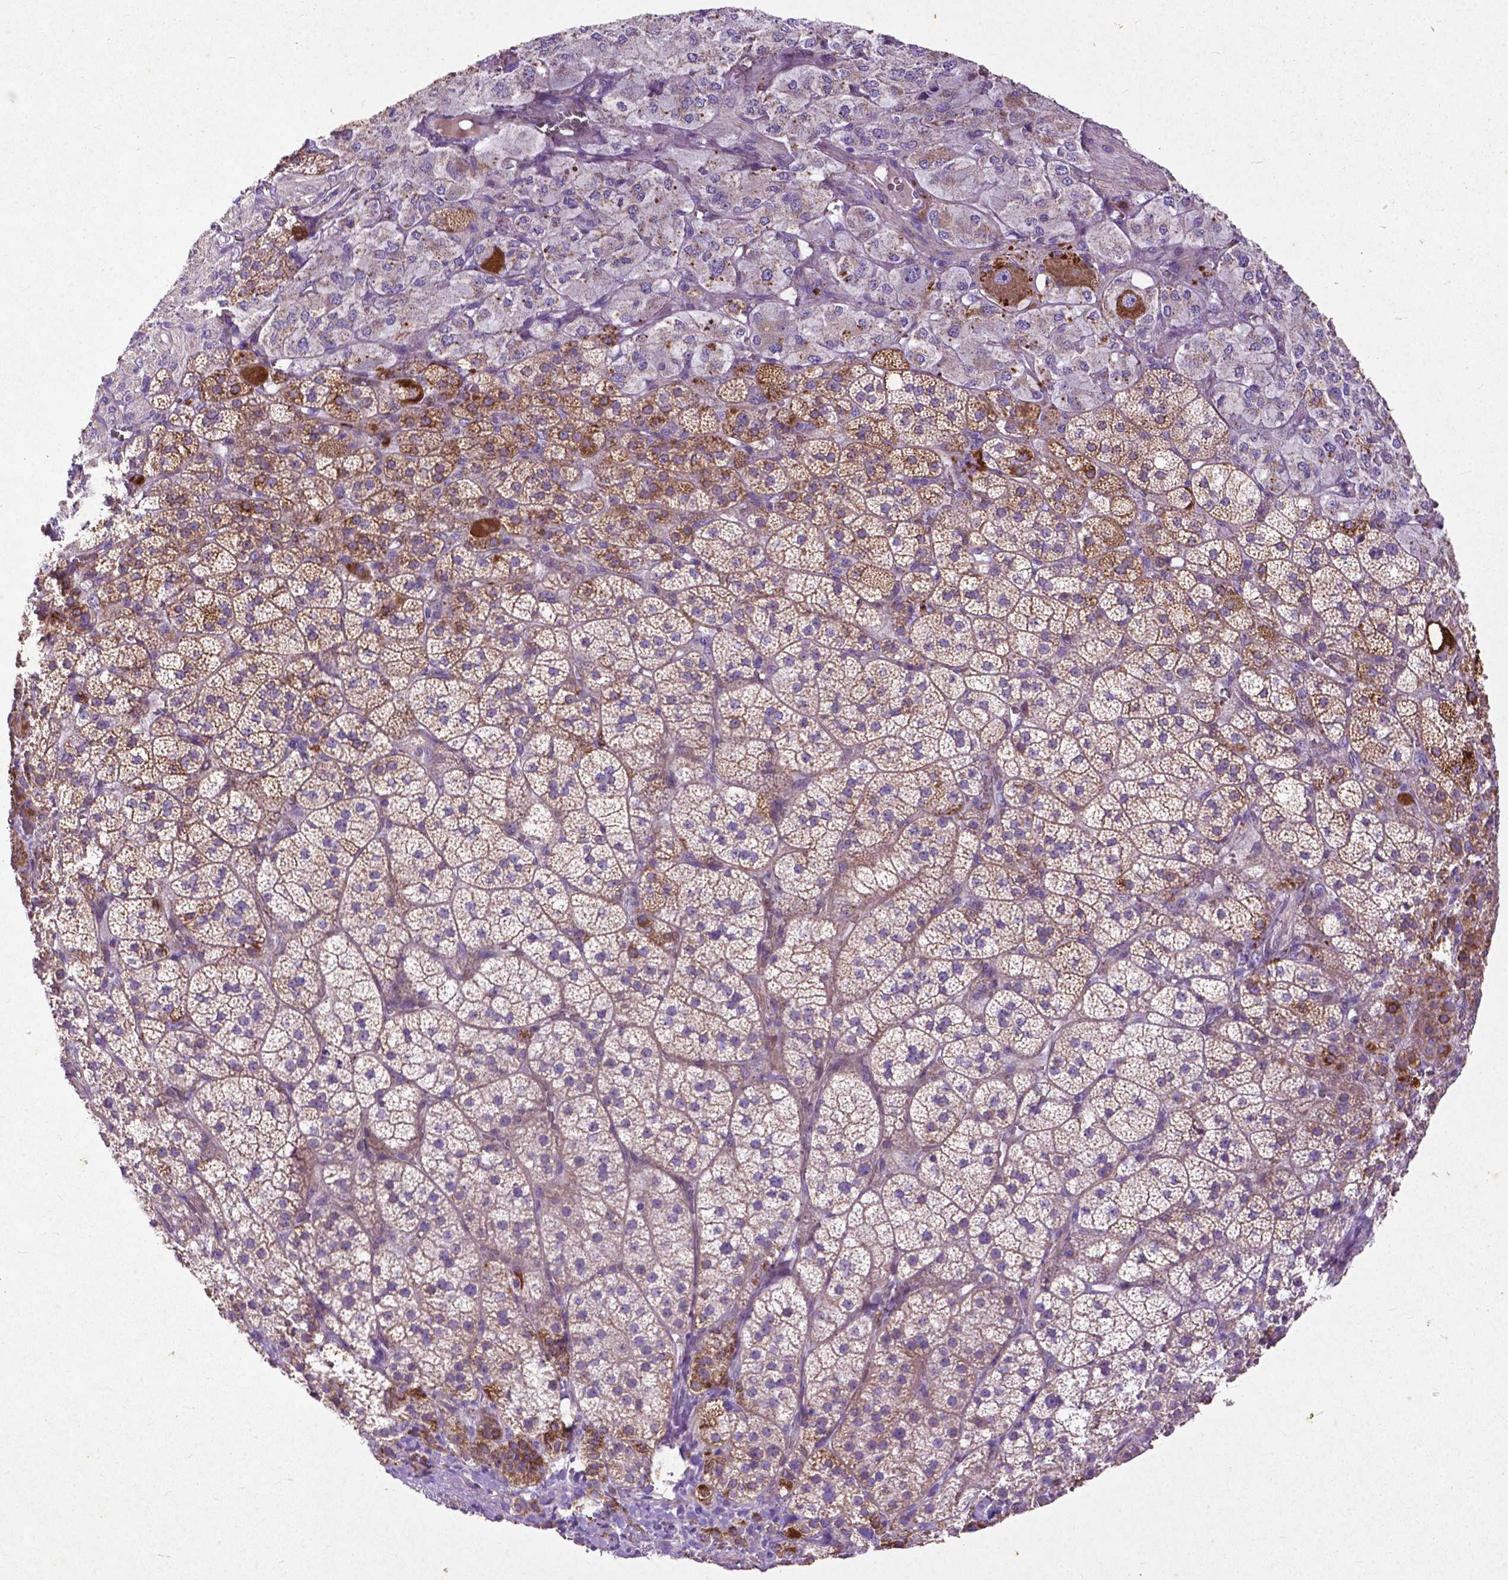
{"staining": {"intensity": "moderate", "quantity": "25%-75%", "location": "cytoplasmic/membranous"}, "tissue": "adrenal gland", "cell_type": "Glandular cells", "image_type": "normal", "snomed": [{"axis": "morphology", "description": "Normal tissue, NOS"}, {"axis": "topography", "description": "Adrenal gland"}], "caption": "This photomicrograph demonstrates immunohistochemistry (IHC) staining of benign human adrenal gland, with medium moderate cytoplasmic/membranous positivity in approximately 25%-75% of glandular cells.", "gene": "THEGL", "patient": {"sex": "female", "age": 60}}